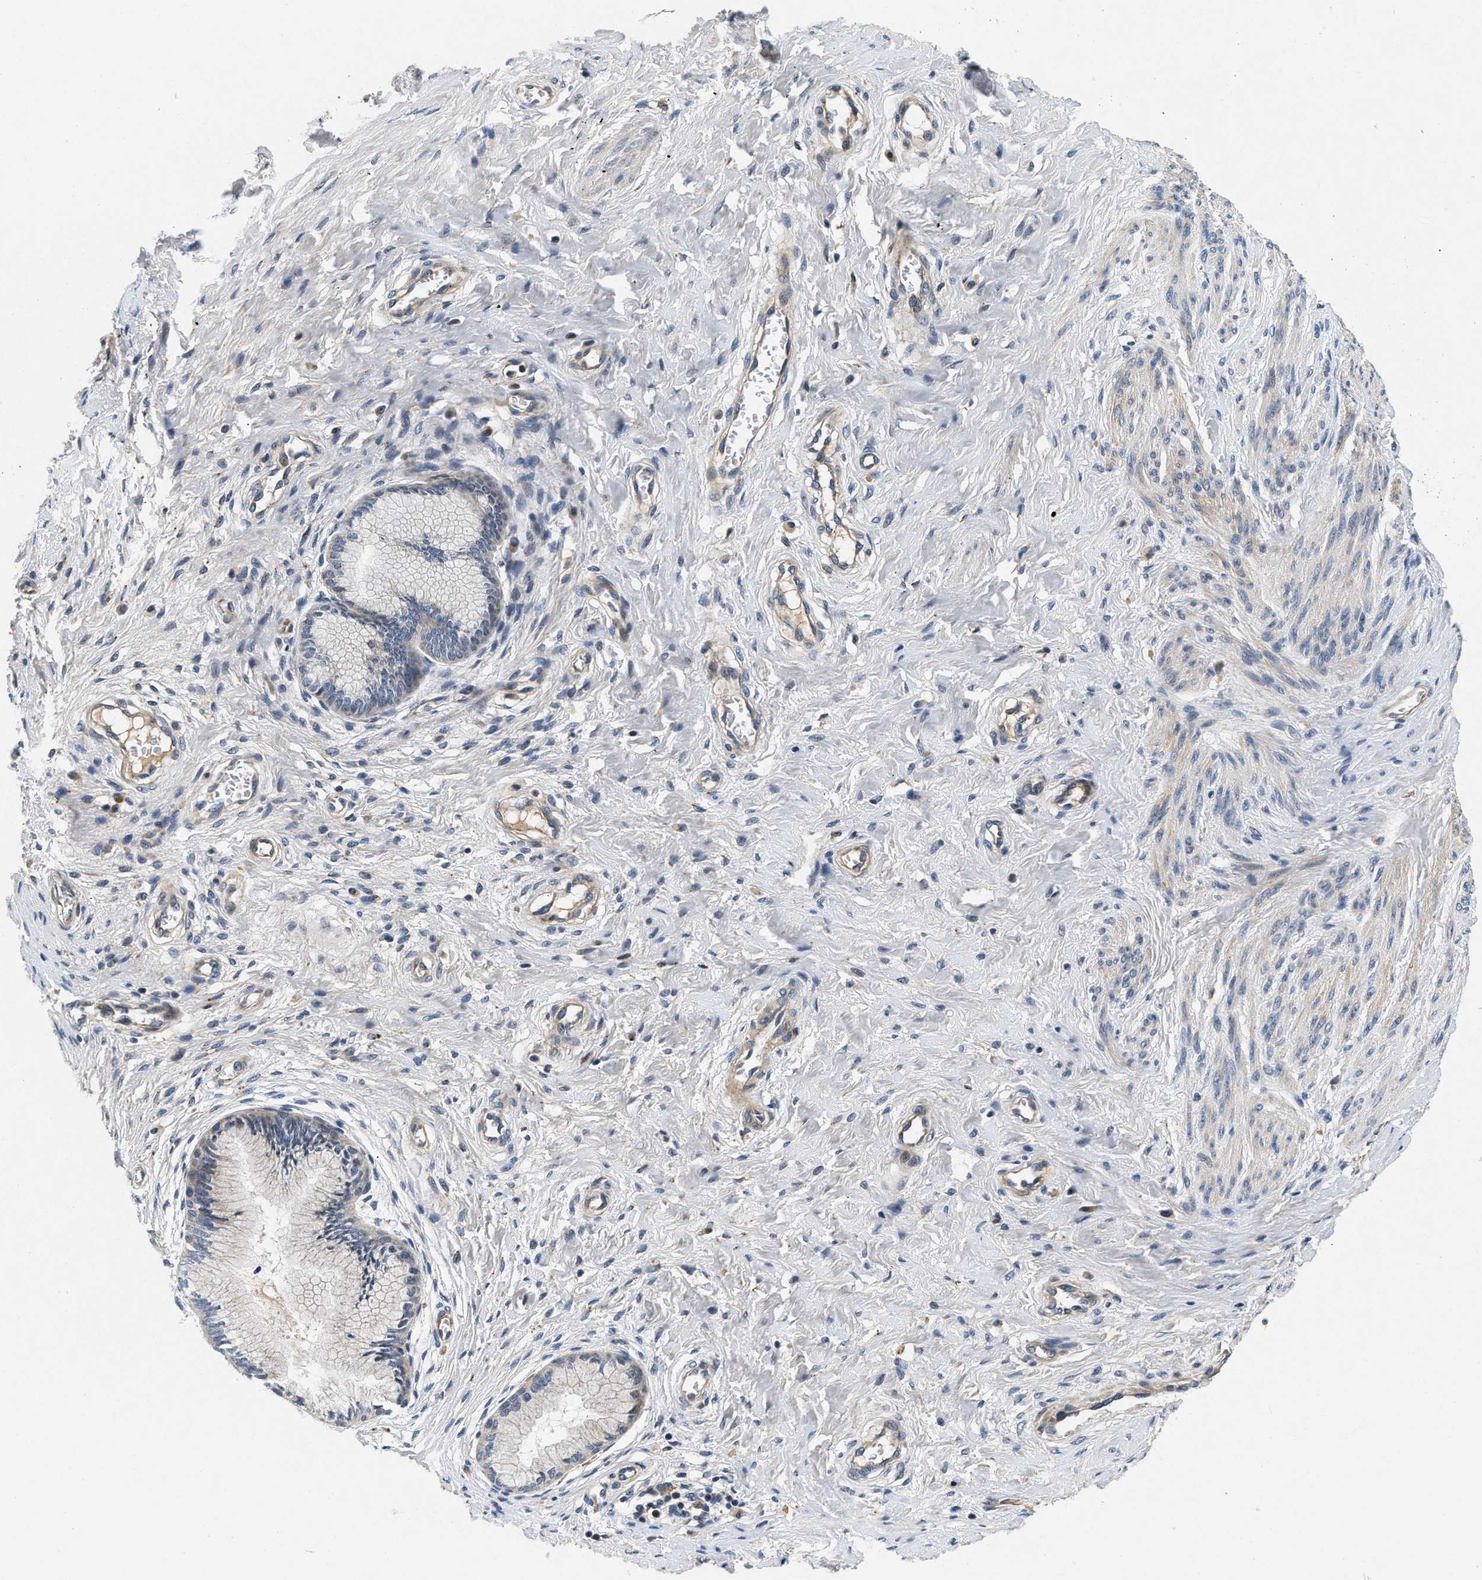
{"staining": {"intensity": "negative", "quantity": "none", "location": "none"}, "tissue": "cervix", "cell_type": "Glandular cells", "image_type": "normal", "snomed": [{"axis": "morphology", "description": "Normal tissue, NOS"}, {"axis": "topography", "description": "Cervix"}], "caption": "Immunohistochemistry photomicrograph of unremarkable human cervix stained for a protein (brown), which exhibits no staining in glandular cells. (Stains: DAB immunohistochemistry (IHC) with hematoxylin counter stain, Microscopy: brightfield microscopy at high magnification).", "gene": "PDP1", "patient": {"sex": "female", "age": 55}}